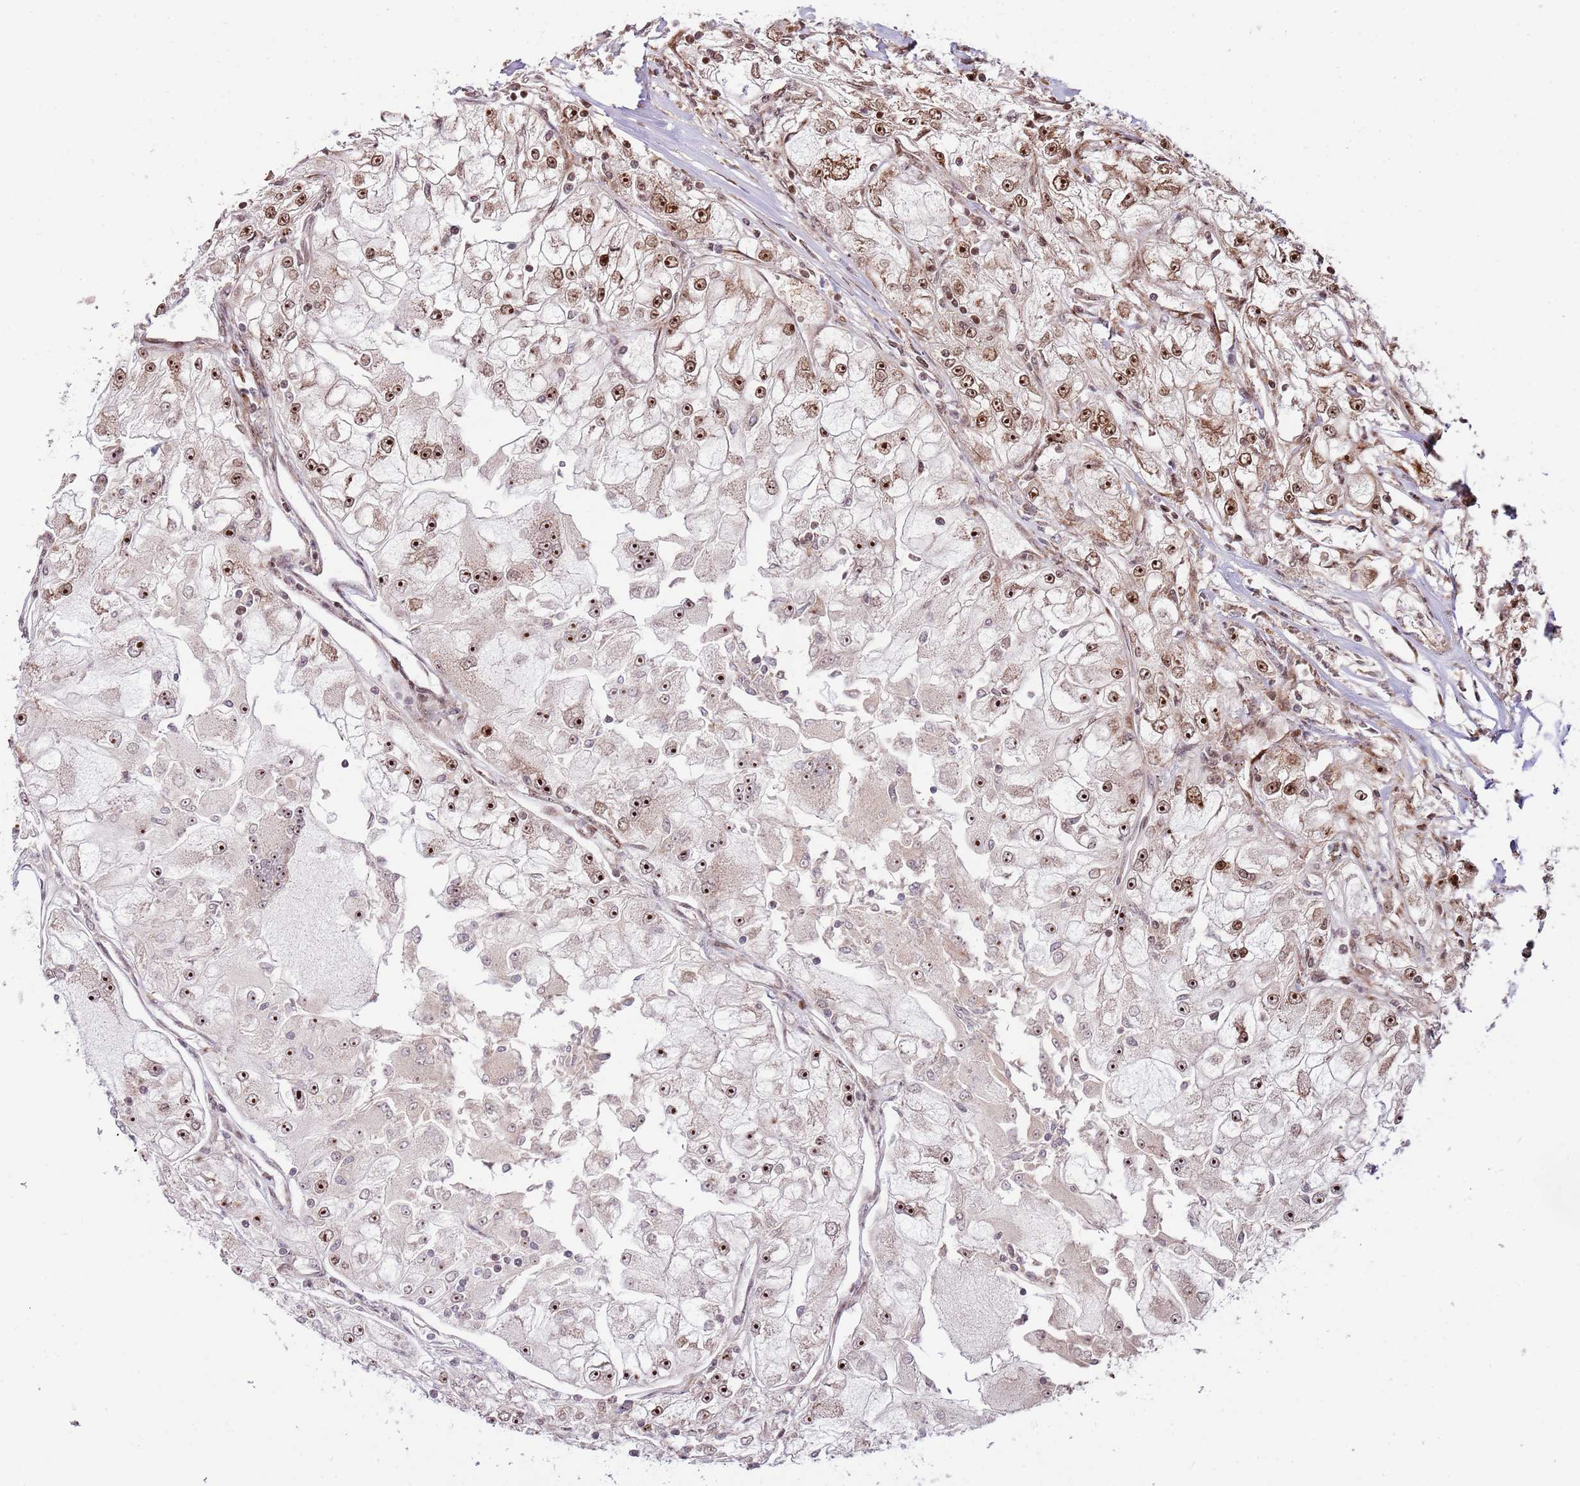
{"staining": {"intensity": "strong", "quantity": ">75%", "location": "nuclear"}, "tissue": "renal cancer", "cell_type": "Tumor cells", "image_type": "cancer", "snomed": [{"axis": "morphology", "description": "Adenocarcinoma, NOS"}, {"axis": "topography", "description": "Kidney"}], "caption": "This histopathology image displays IHC staining of human adenocarcinoma (renal), with high strong nuclear expression in approximately >75% of tumor cells.", "gene": "RIF1", "patient": {"sex": "female", "age": 72}}